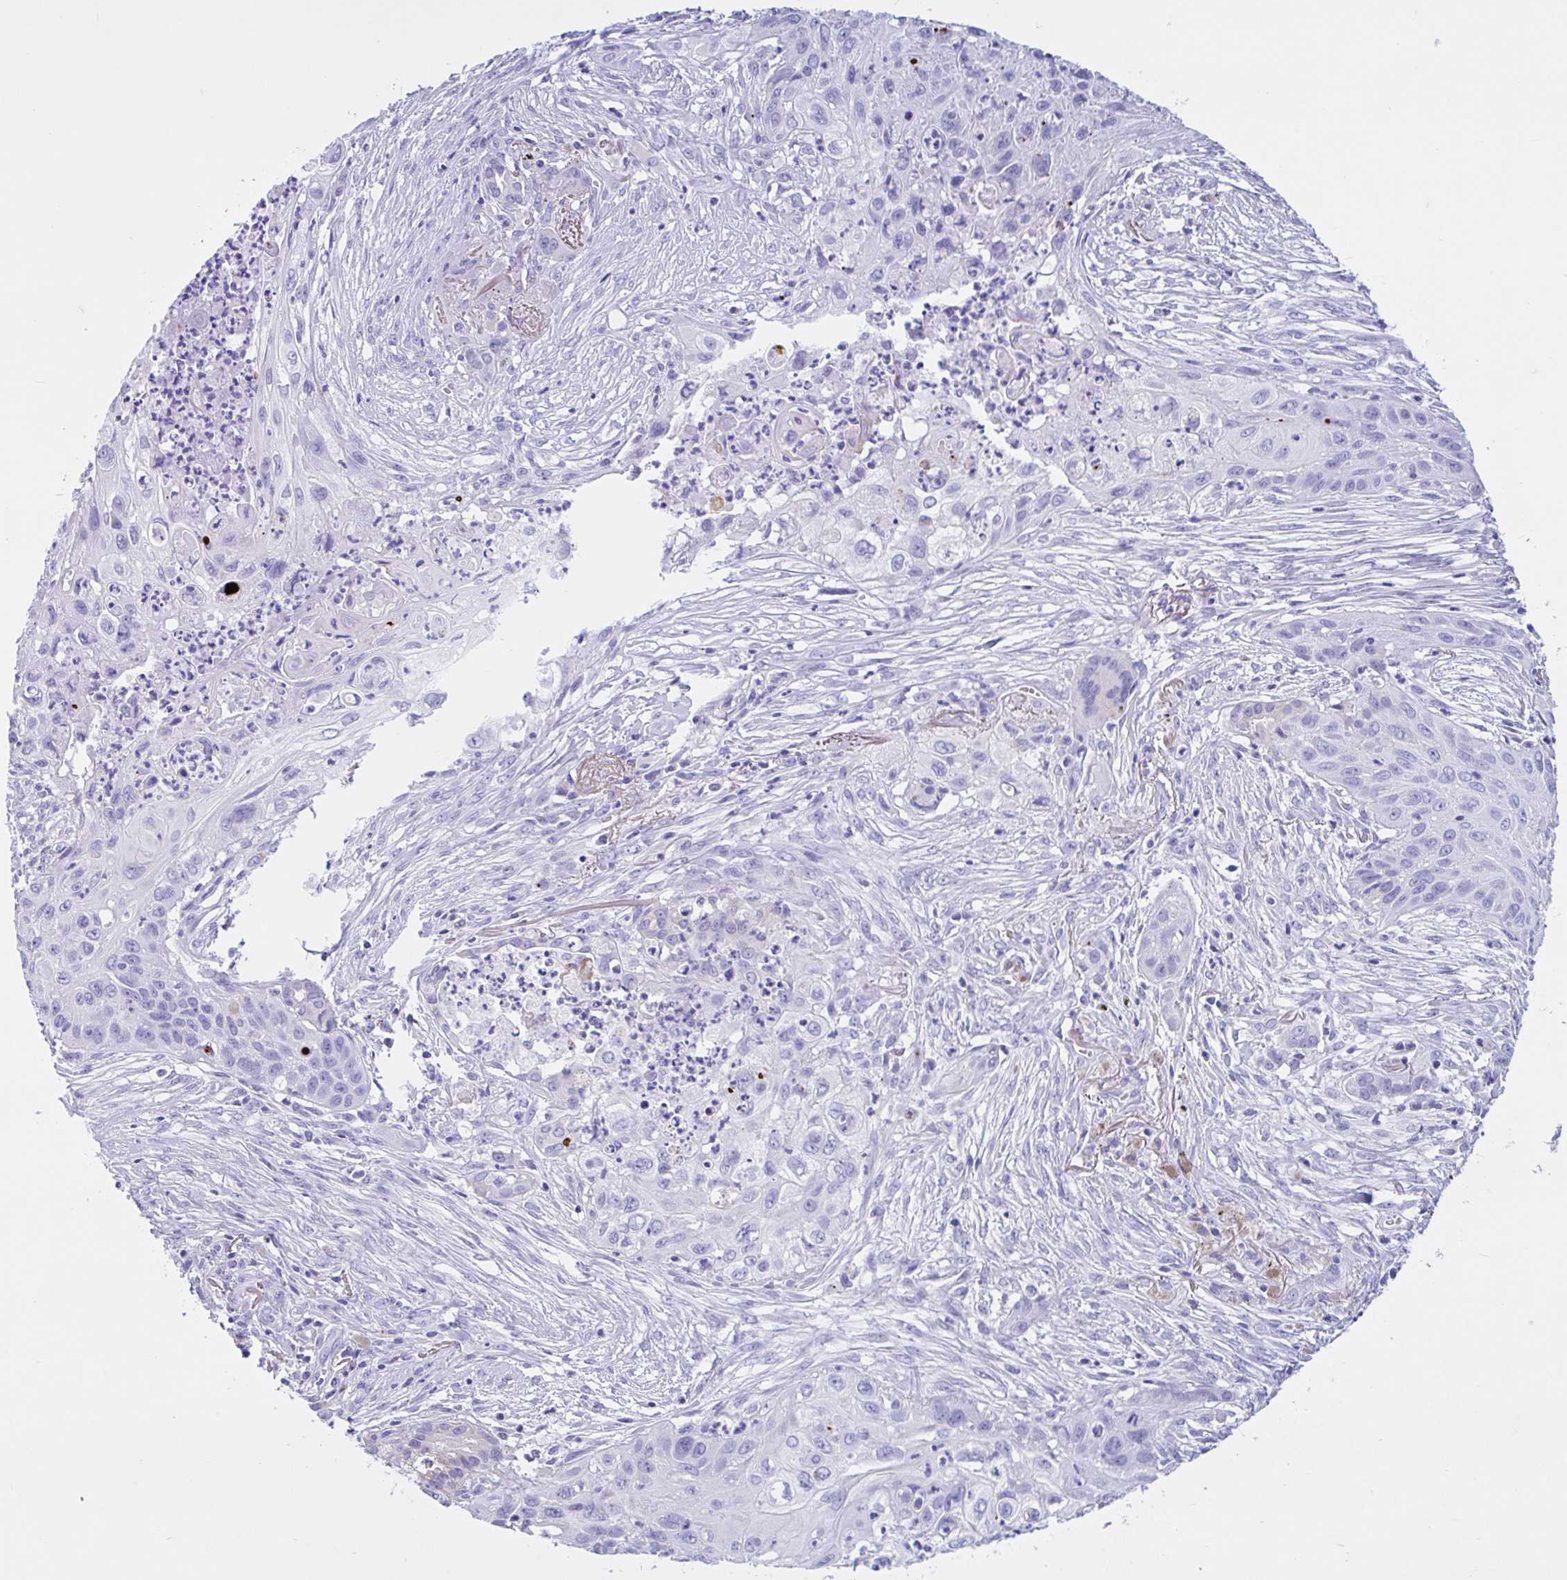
{"staining": {"intensity": "negative", "quantity": "none", "location": "none"}, "tissue": "lung cancer", "cell_type": "Tumor cells", "image_type": "cancer", "snomed": [{"axis": "morphology", "description": "Squamous cell carcinoma, NOS"}, {"axis": "topography", "description": "Lung"}], "caption": "A photomicrograph of human squamous cell carcinoma (lung) is negative for staining in tumor cells.", "gene": "OR4N4", "patient": {"sex": "male", "age": 71}}